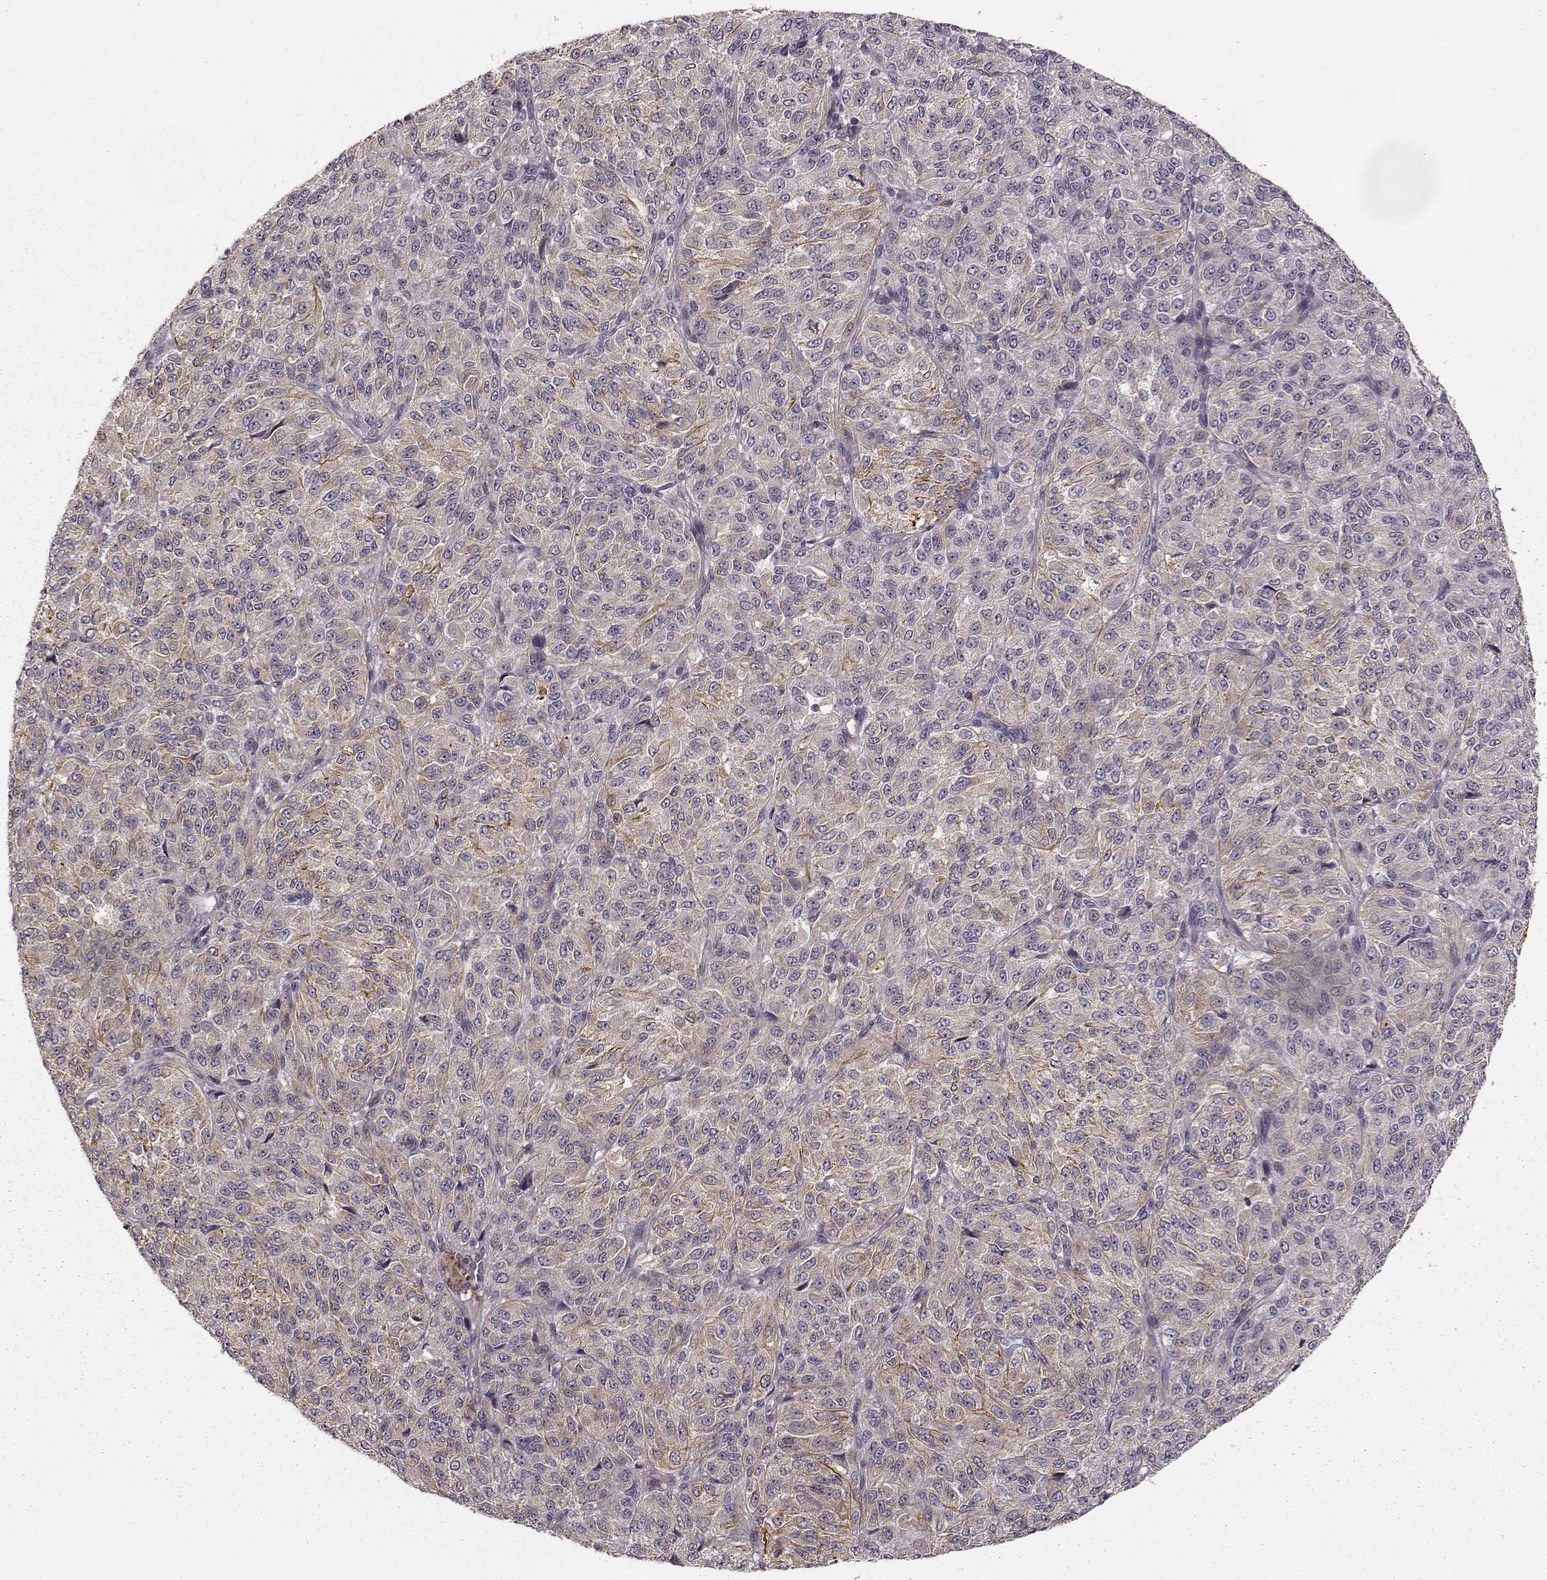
{"staining": {"intensity": "weak", "quantity": "25%-75%", "location": "cytoplasmic/membranous"}, "tissue": "melanoma", "cell_type": "Tumor cells", "image_type": "cancer", "snomed": [{"axis": "morphology", "description": "Malignant melanoma, Metastatic site"}, {"axis": "topography", "description": "Brain"}], "caption": "Protein expression analysis of human melanoma reveals weak cytoplasmic/membranous positivity in approximately 25%-75% of tumor cells.", "gene": "MTR", "patient": {"sex": "female", "age": 56}}